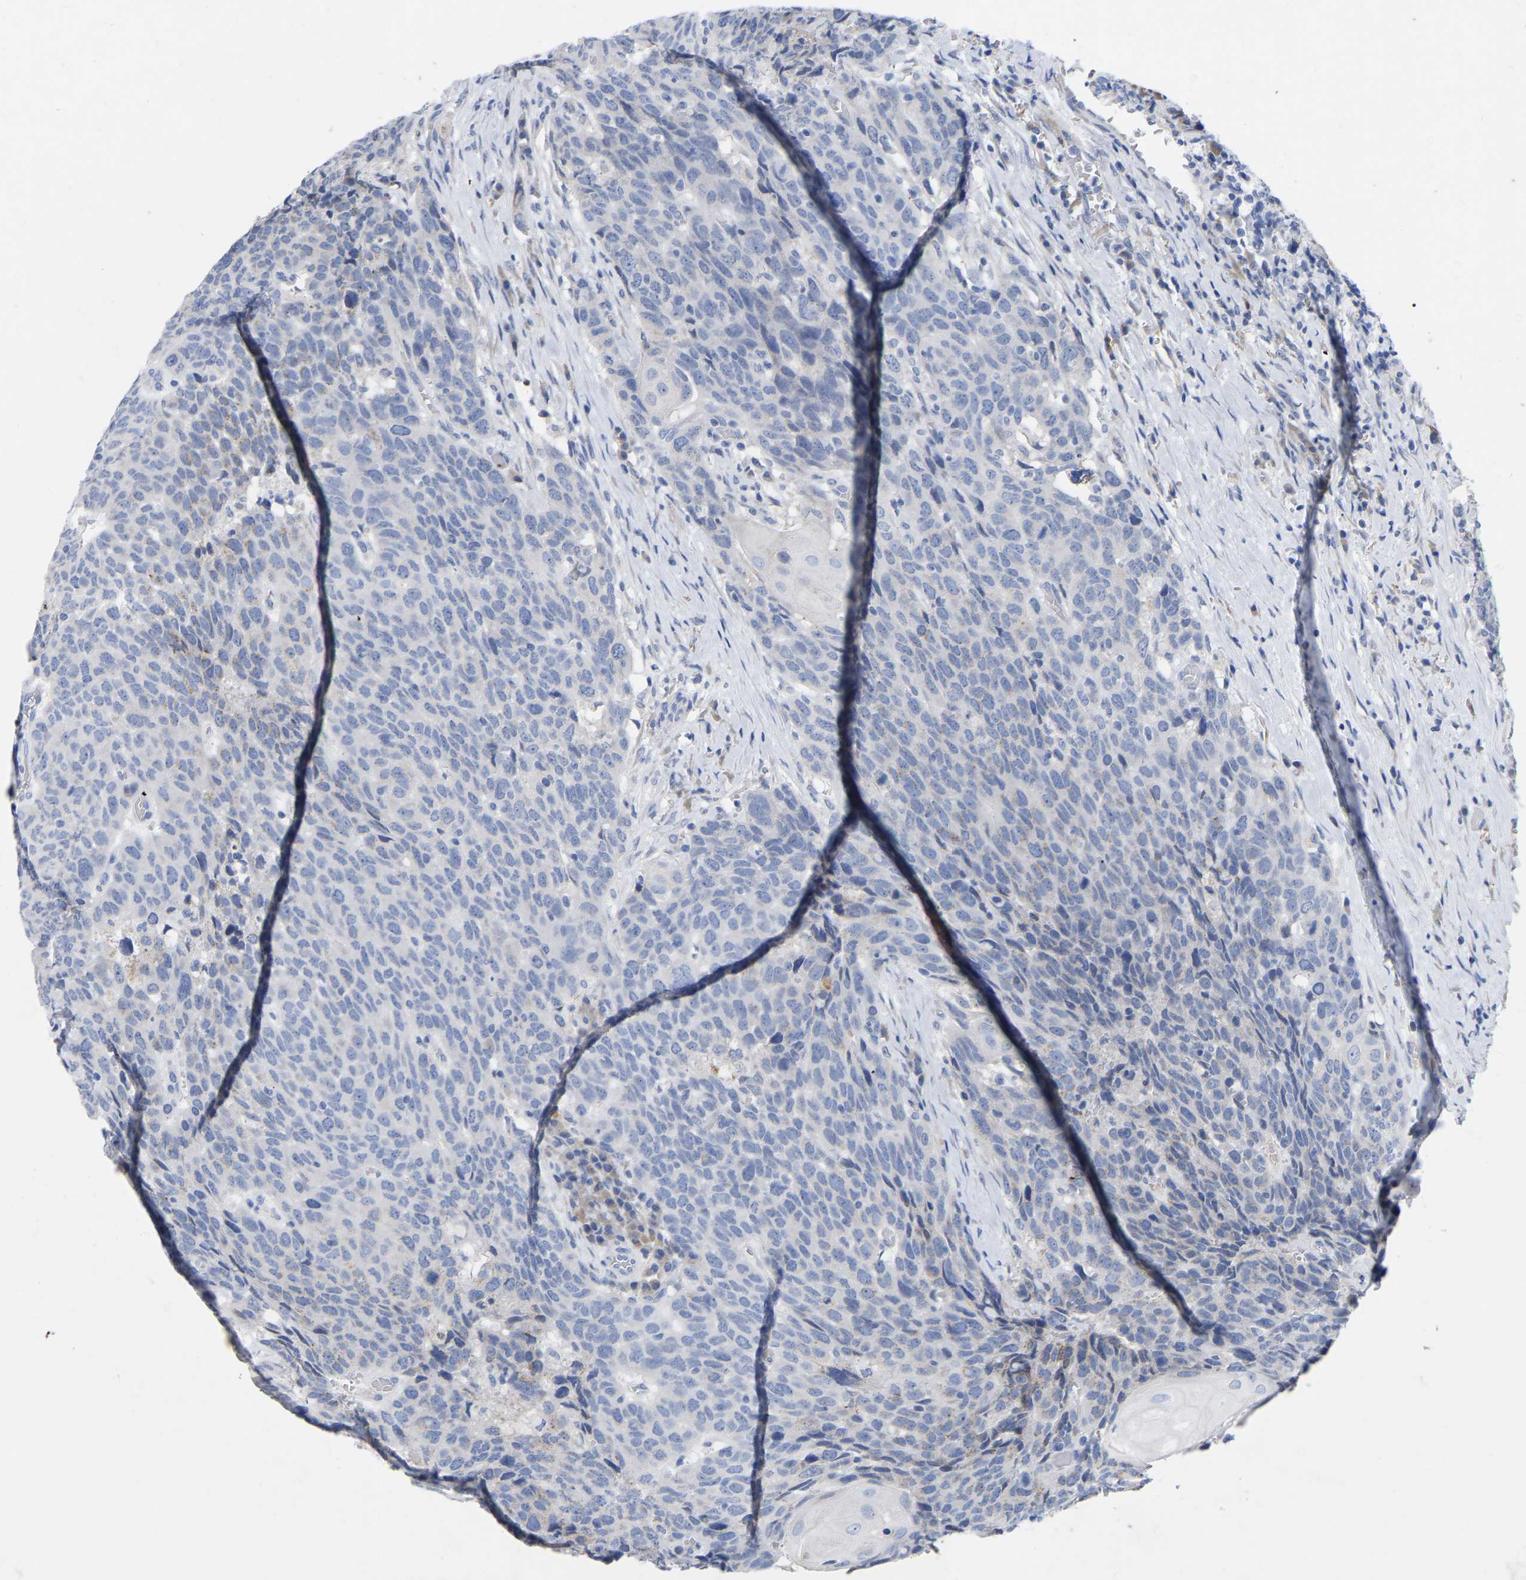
{"staining": {"intensity": "negative", "quantity": "none", "location": "none"}, "tissue": "head and neck cancer", "cell_type": "Tumor cells", "image_type": "cancer", "snomed": [{"axis": "morphology", "description": "Squamous cell carcinoma, NOS"}, {"axis": "topography", "description": "Head-Neck"}], "caption": "High magnification brightfield microscopy of head and neck cancer (squamous cell carcinoma) stained with DAB (3,3'-diaminobenzidine) (brown) and counterstained with hematoxylin (blue): tumor cells show no significant expression.", "gene": "STRIP2", "patient": {"sex": "male", "age": 66}}